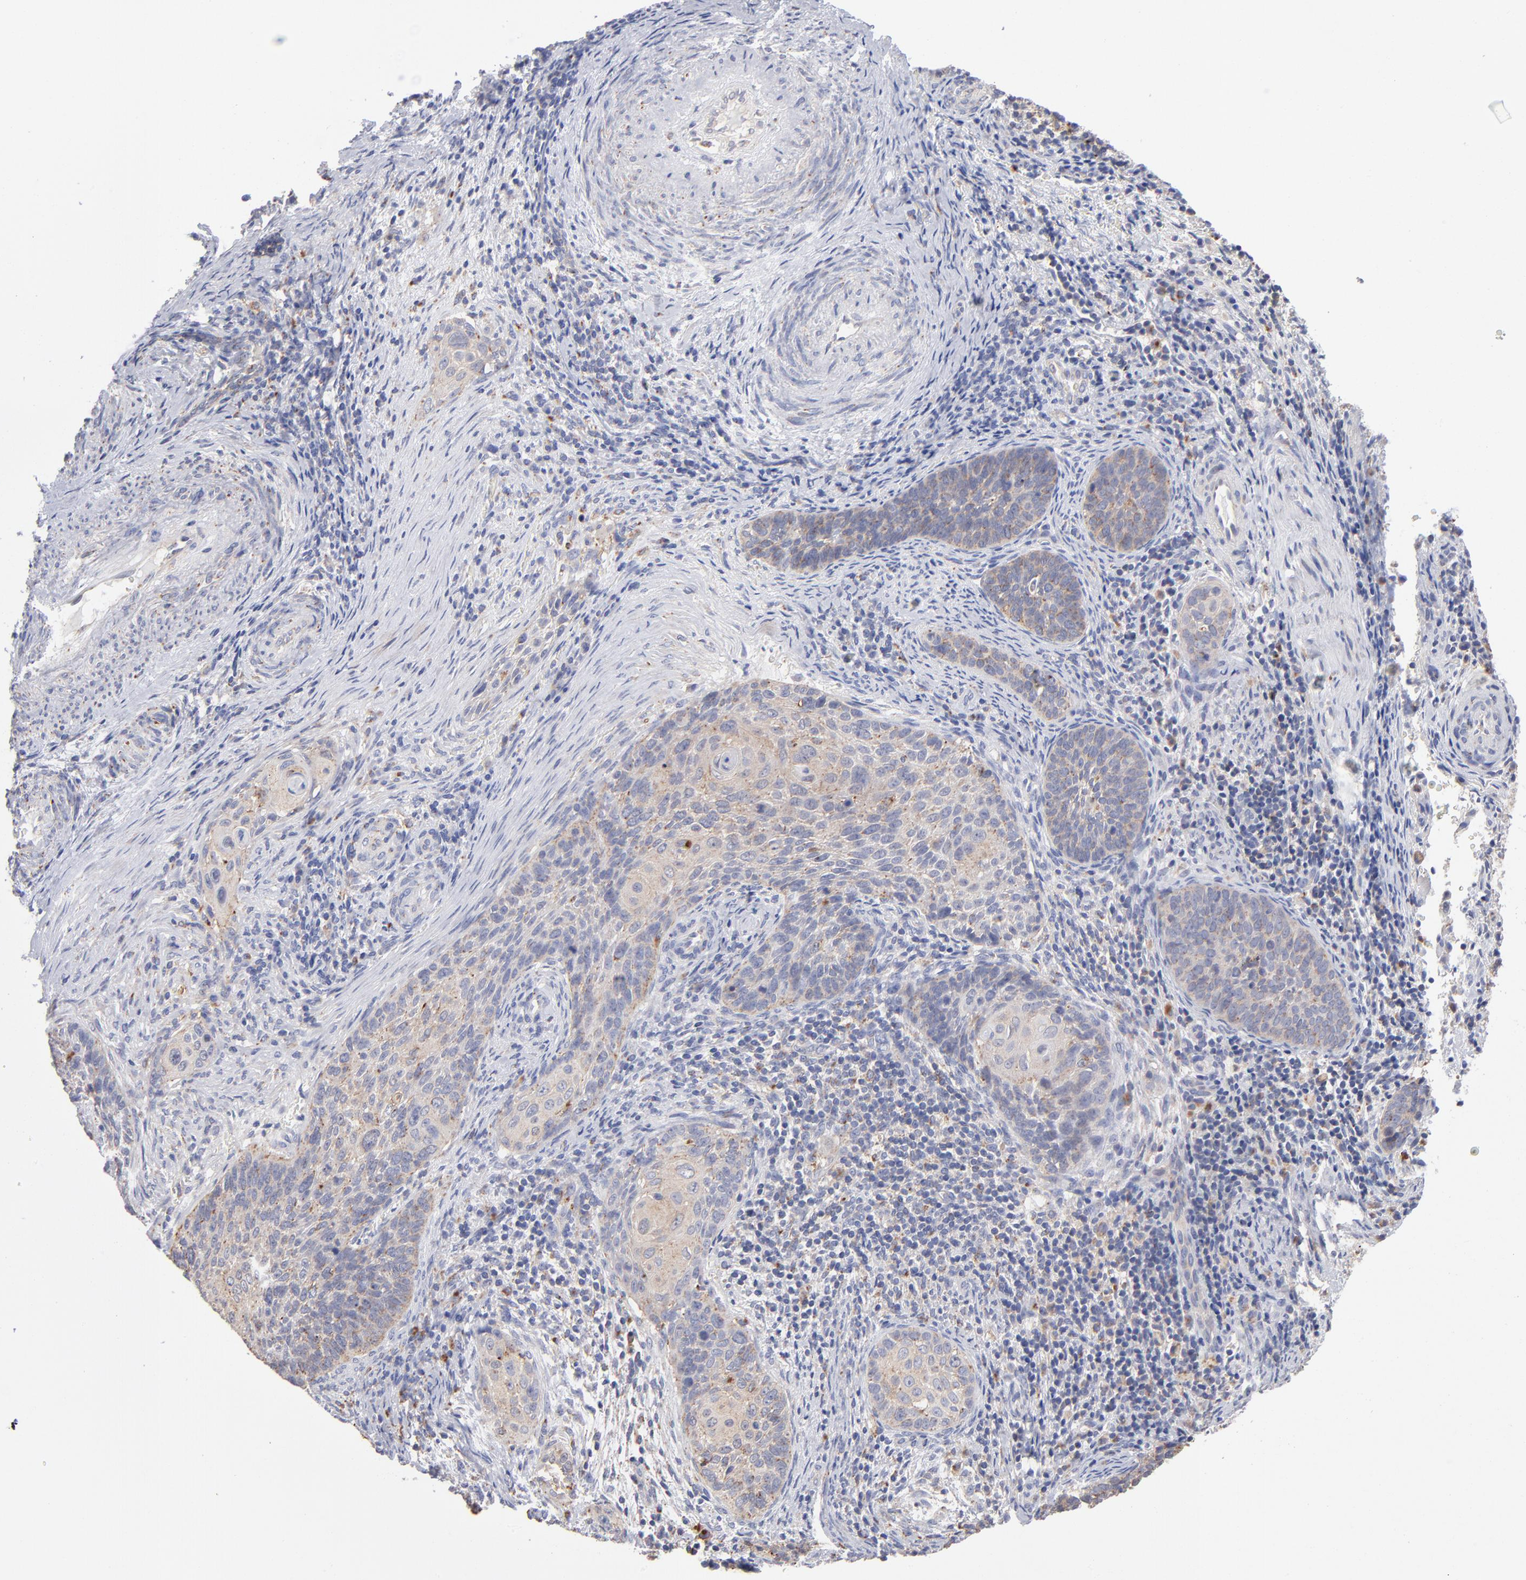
{"staining": {"intensity": "moderate", "quantity": ">75%", "location": "cytoplasmic/membranous"}, "tissue": "cervical cancer", "cell_type": "Tumor cells", "image_type": "cancer", "snomed": [{"axis": "morphology", "description": "Squamous cell carcinoma, NOS"}, {"axis": "topography", "description": "Cervix"}], "caption": "Protein expression analysis of human squamous cell carcinoma (cervical) reveals moderate cytoplasmic/membranous positivity in about >75% of tumor cells.", "gene": "RRAGB", "patient": {"sex": "female", "age": 33}}